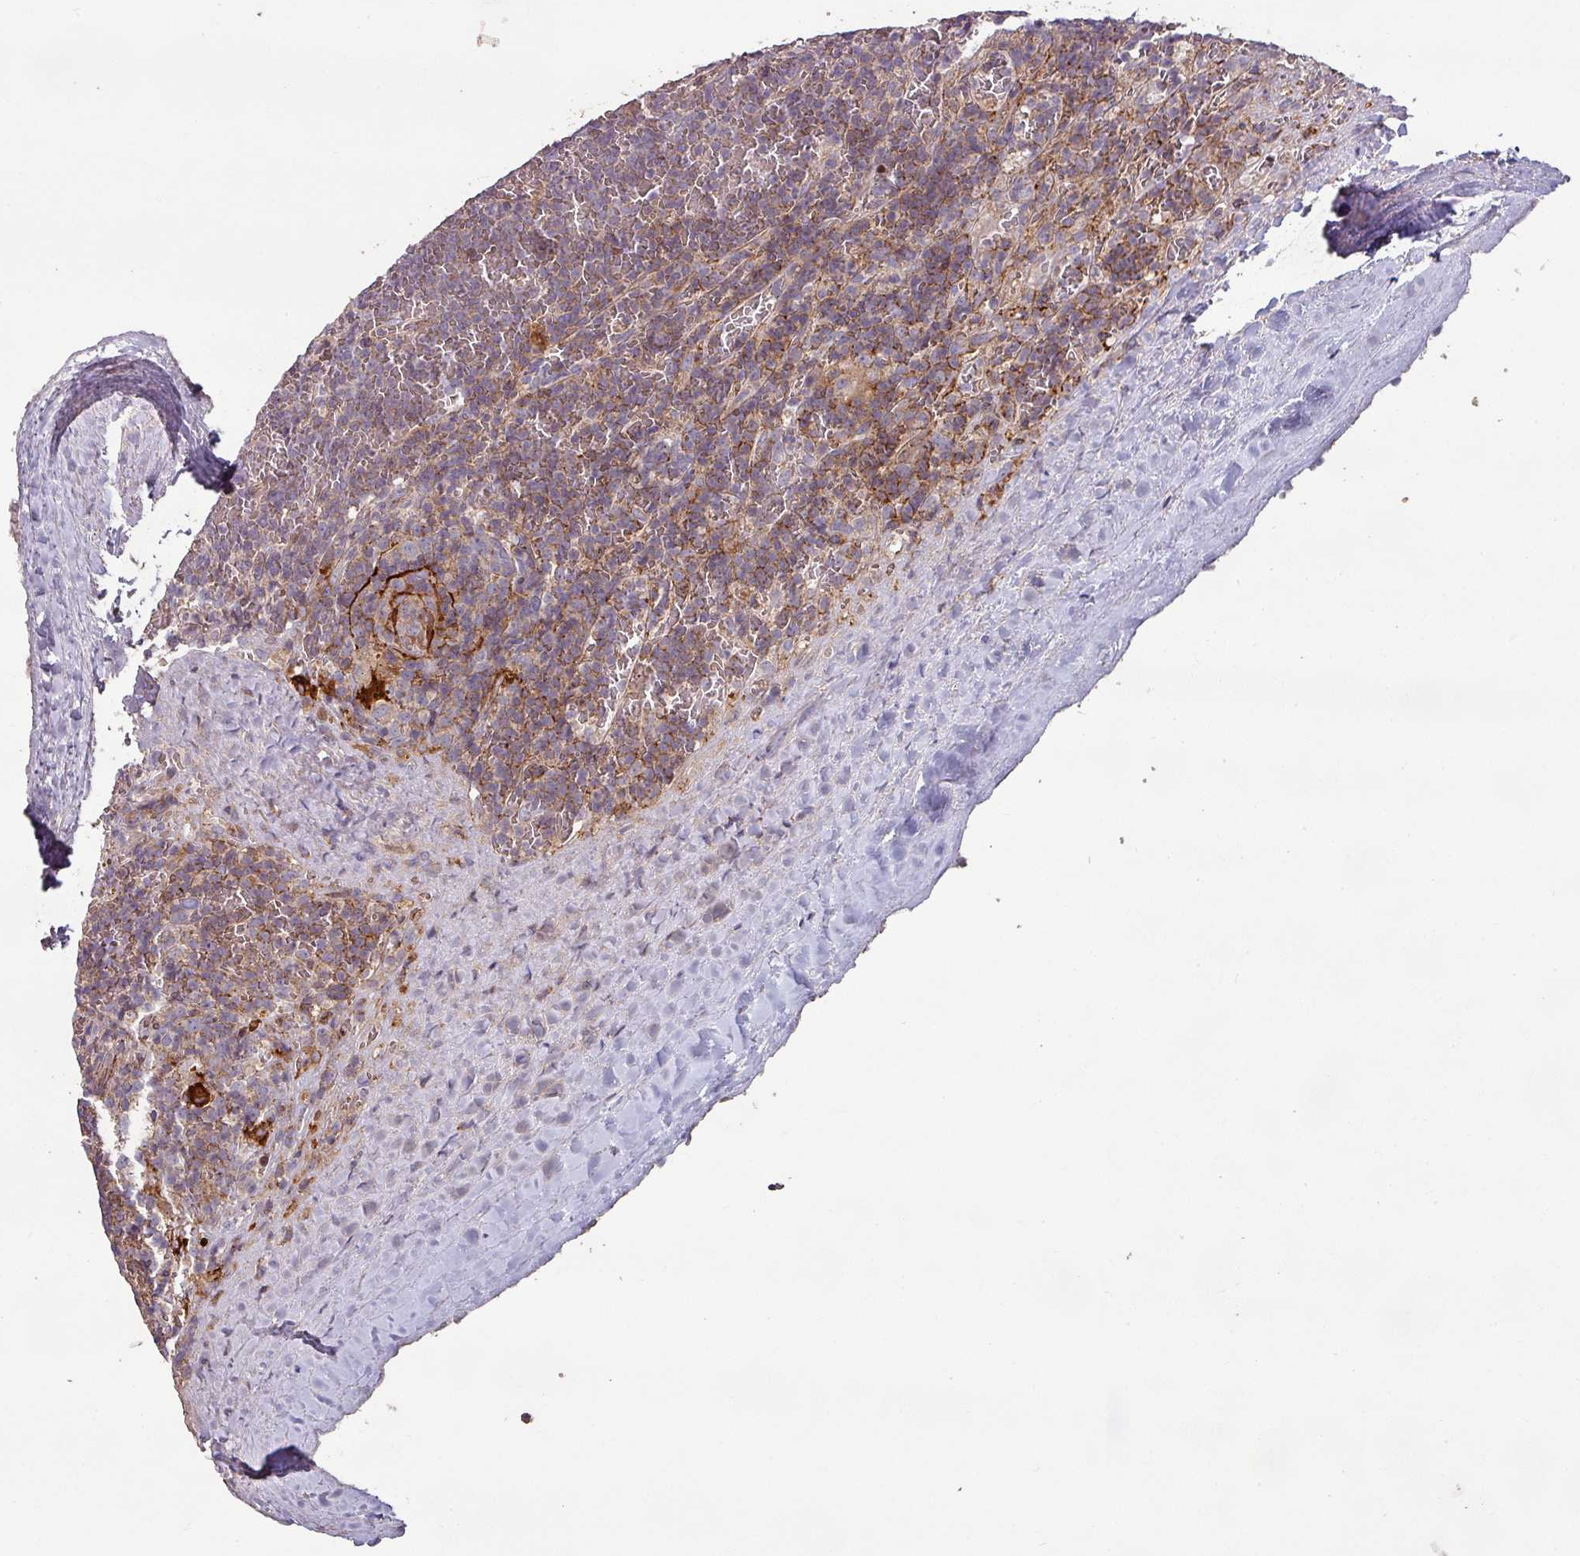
{"staining": {"intensity": "weak", "quantity": "<25%", "location": "cytoplasmic/membranous"}, "tissue": "lymphoma", "cell_type": "Tumor cells", "image_type": "cancer", "snomed": [{"axis": "morphology", "description": "Malignant lymphoma, non-Hodgkin's type, Low grade"}, {"axis": "topography", "description": "Spleen"}], "caption": "Immunohistochemical staining of low-grade malignant lymphoma, non-Hodgkin's type reveals no significant expression in tumor cells.", "gene": "RPL23A", "patient": {"sex": "female", "age": 19}}